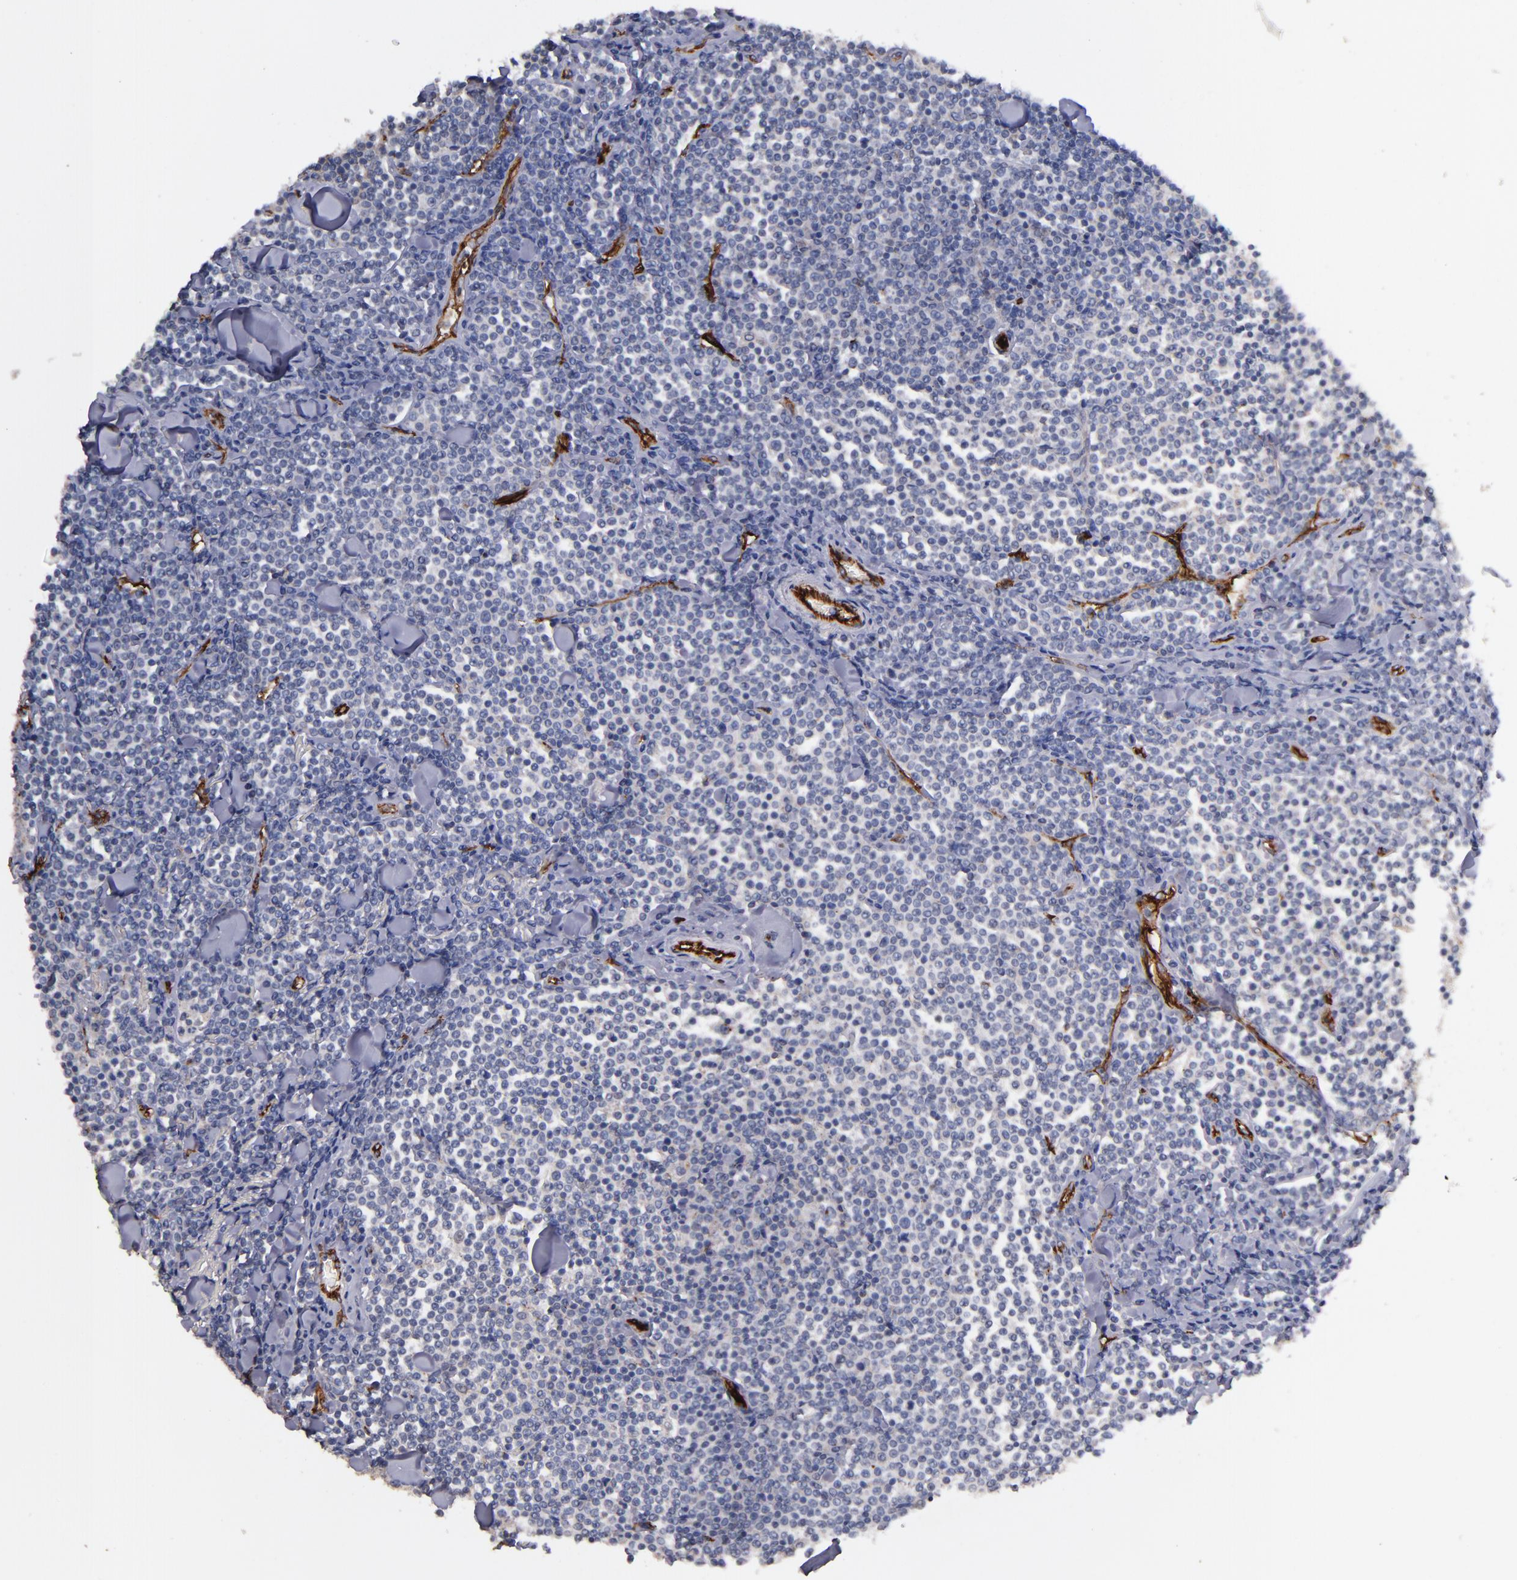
{"staining": {"intensity": "negative", "quantity": "none", "location": "none"}, "tissue": "lymphoma", "cell_type": "Tumor cells", "image_type": "cancer", "snomed": [{"axis": "morphology", "description": "Malignant lymphoma, non-Hodgkin's type, Low grade"}, {"axis": "topography", "description": "Soft tissue"}], "caption": "Tumor cells are negative for brown protein staining in malignant lymphoma, non-Hodgkin's type (low-grade).", "gene": "CLDN5", "patient": {"sex": "male", "age": 92}}